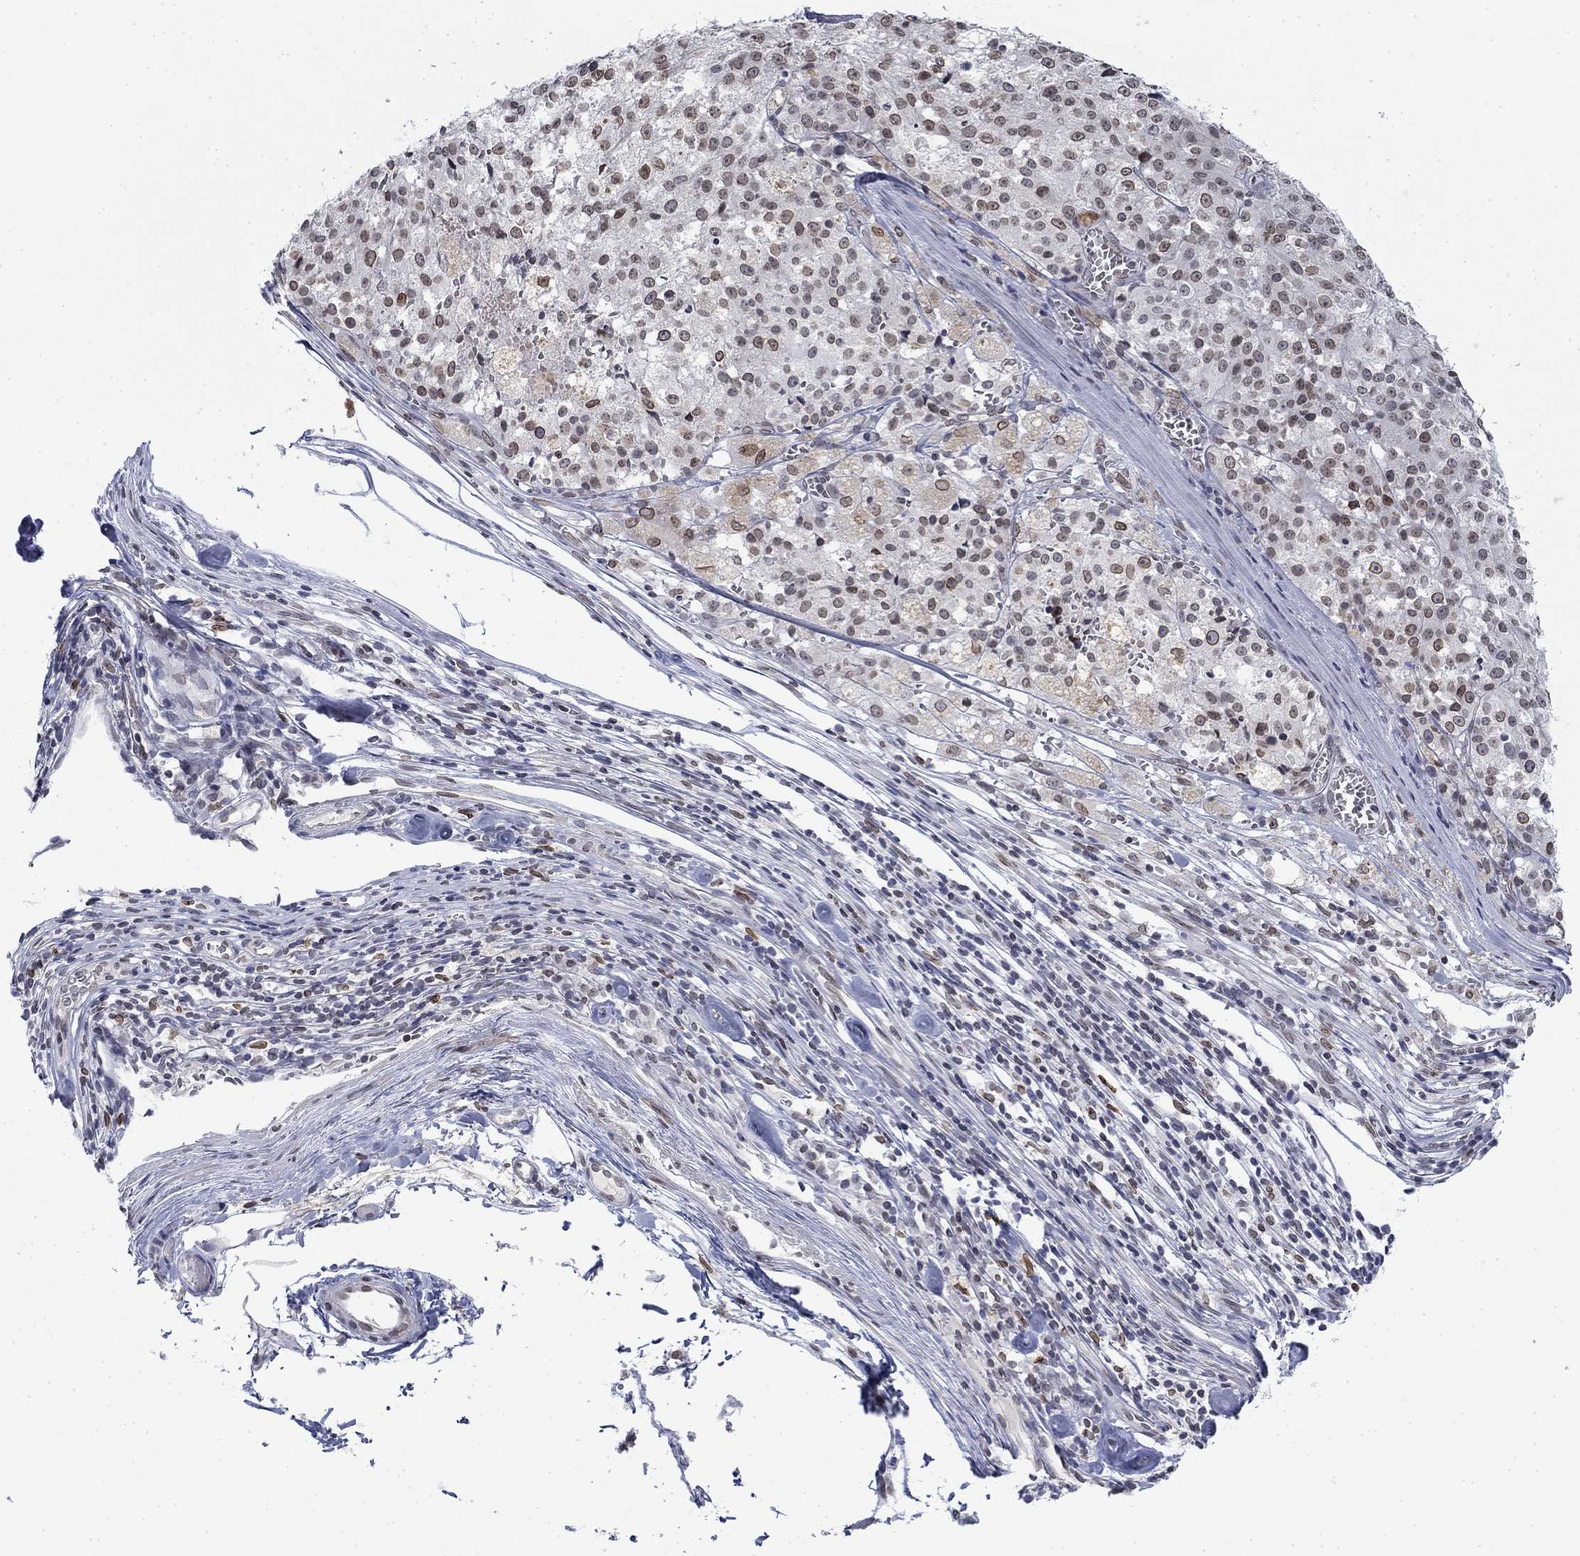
{"staining": {"intensity": "strong", "quantity": "<25%", "location": "cytoplasmic/membranous,nuclear"}, "tissue": "melanoma", "cell_type": "Tumor cells", "image_type": "cancer", "snomed": [{"axis": "morphology", "description": "Malignant melanoma, Metastatic site"}, {"axis": "topography", "description": "Lymph node"}], "caption": "Melanoma stained with a brown dye demonstrates strong cytoplasmic/membranous and nuclear positive positivity in approximately <25% of tumor cells.", "gene": "TOR1AIP1", "patient": {"sex": "female", "age": 64}}